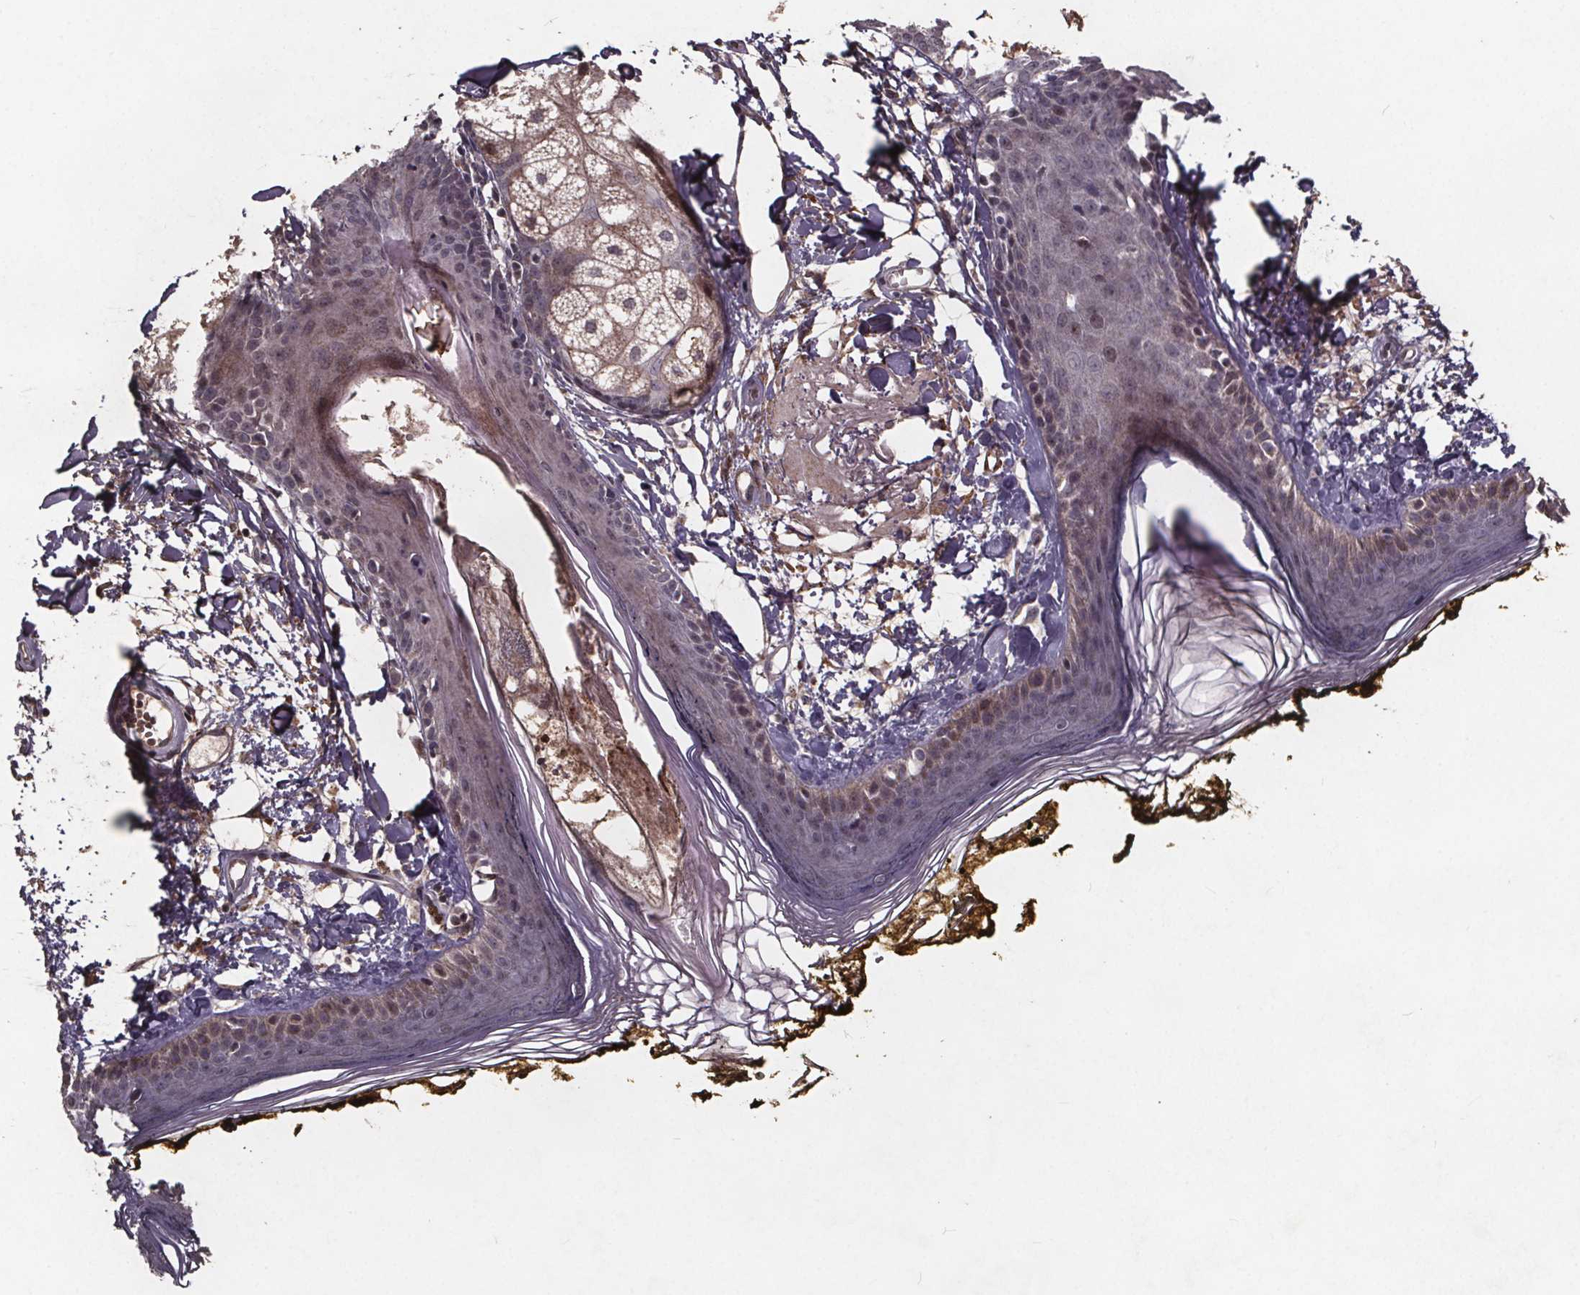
{"staining": {"intensity": "weak", "quantity": ">75%", "location": "cytoplasmic/membranous"}, "tissue": "skin", "cell_type": "Fibroblasts", "image_type": "normal", "snomed": [{"axis": "morphology", "description": "Normal tissue, NOS"}, {"axis": "topography", "description": "Skin"}], "caption": "Immunohistochemistry of normal human skin shows low levels of weak cytoplasmic/membranous positivity in approximately >75% of fibroblasts.", "gene": "GPX3", "patient": {"sex": "male", "age": 76}}